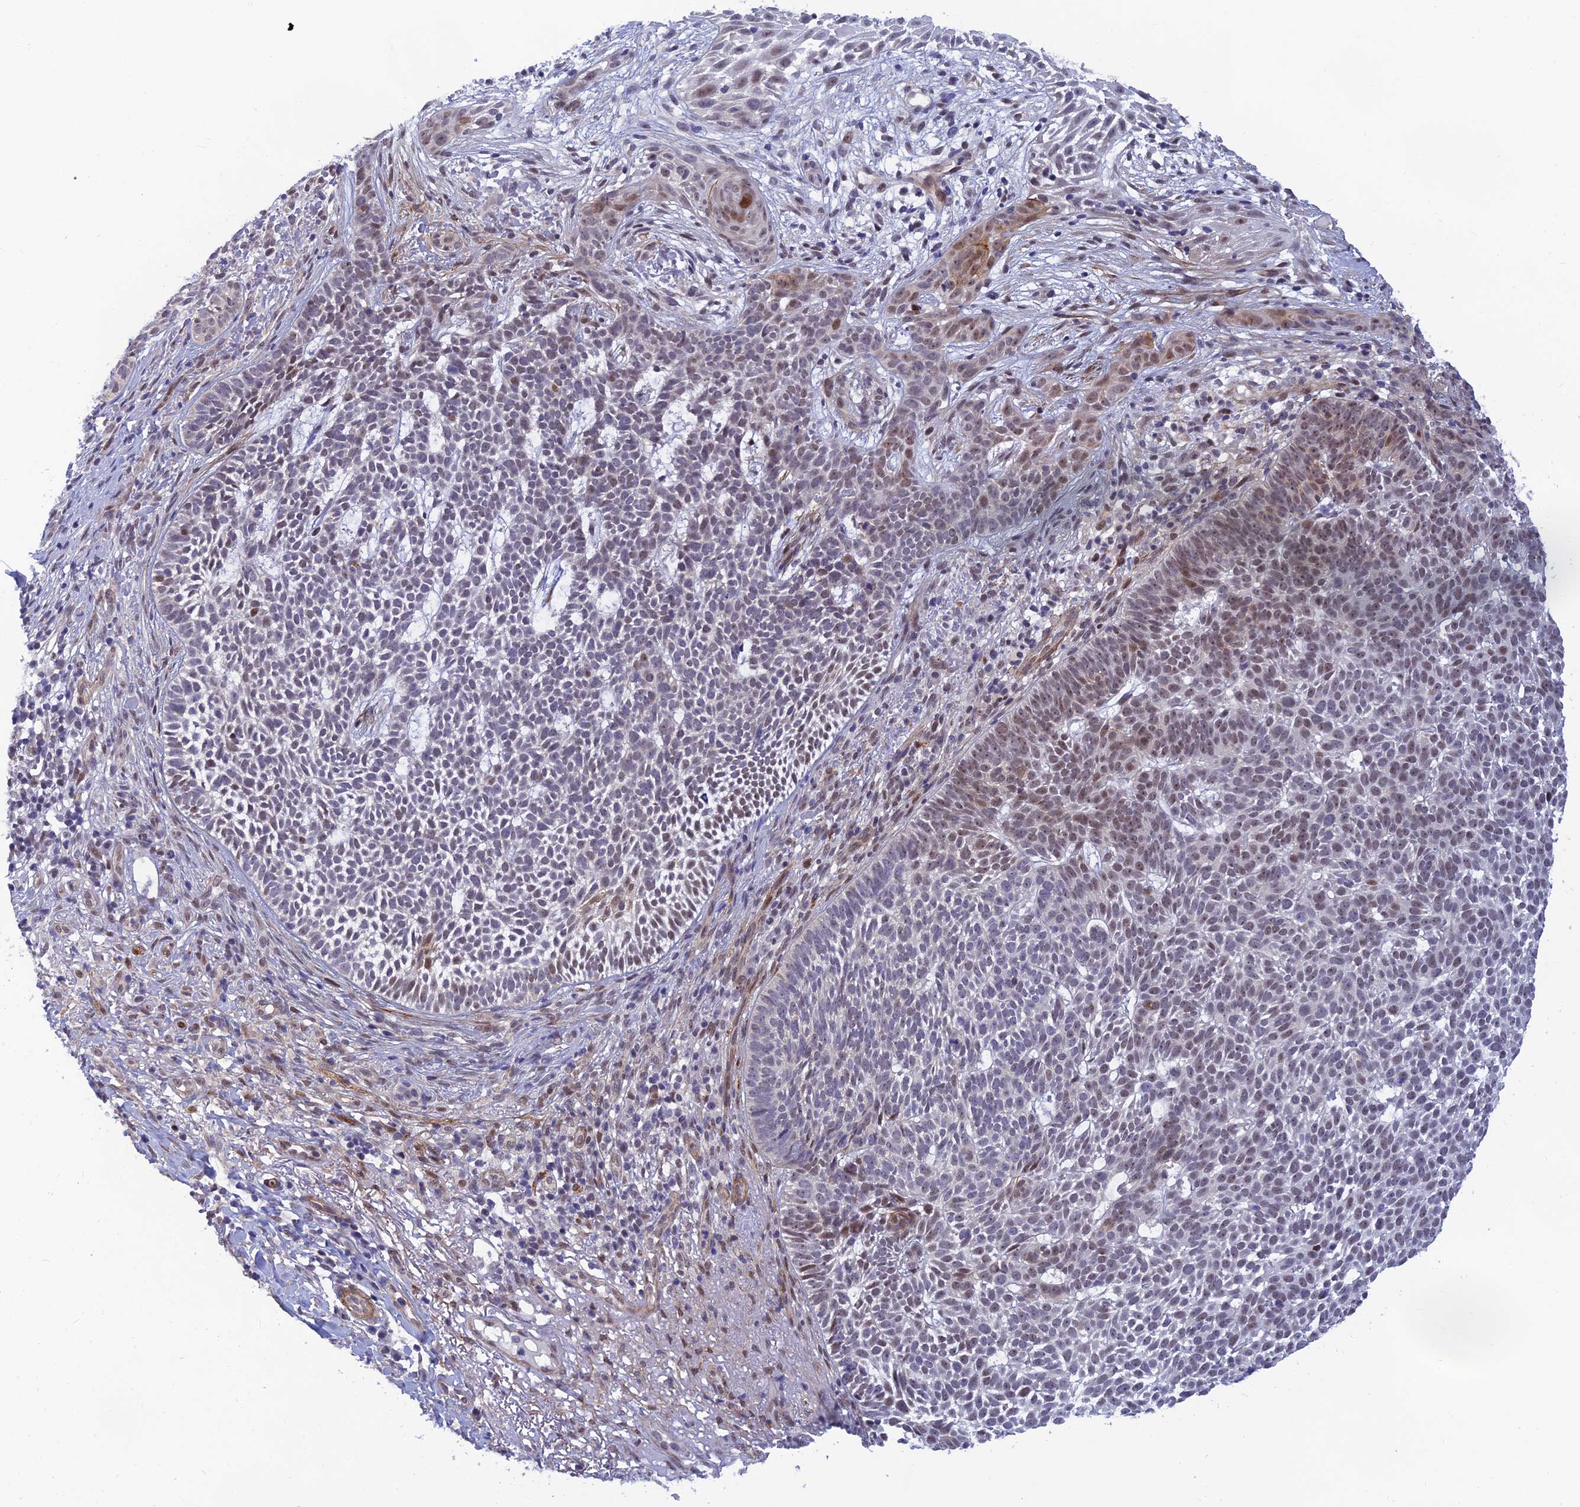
{"staining": {"intensity": "moderate", "quantity": "<25%", "location": "nuclear"}, "tissue": "skin cancer", "cell_type": "Tumor cells", "image_type": "cancer", "snomed": [{"axis": "morphology", "description": "Basal cell carcinoma"}, {"axis": "topography", "description": "Skin"}], "caption": "Immunohistochemistry (DAB) staining of human skin basal cell carcinoma displays moderate nuclear protein staining in about <25% of tumor cells. Ihc stains the protein of interest in brown and the nuclei are stained blue.", "gene": "CLK4", "patient": {"sex": "female", "age": 78}}